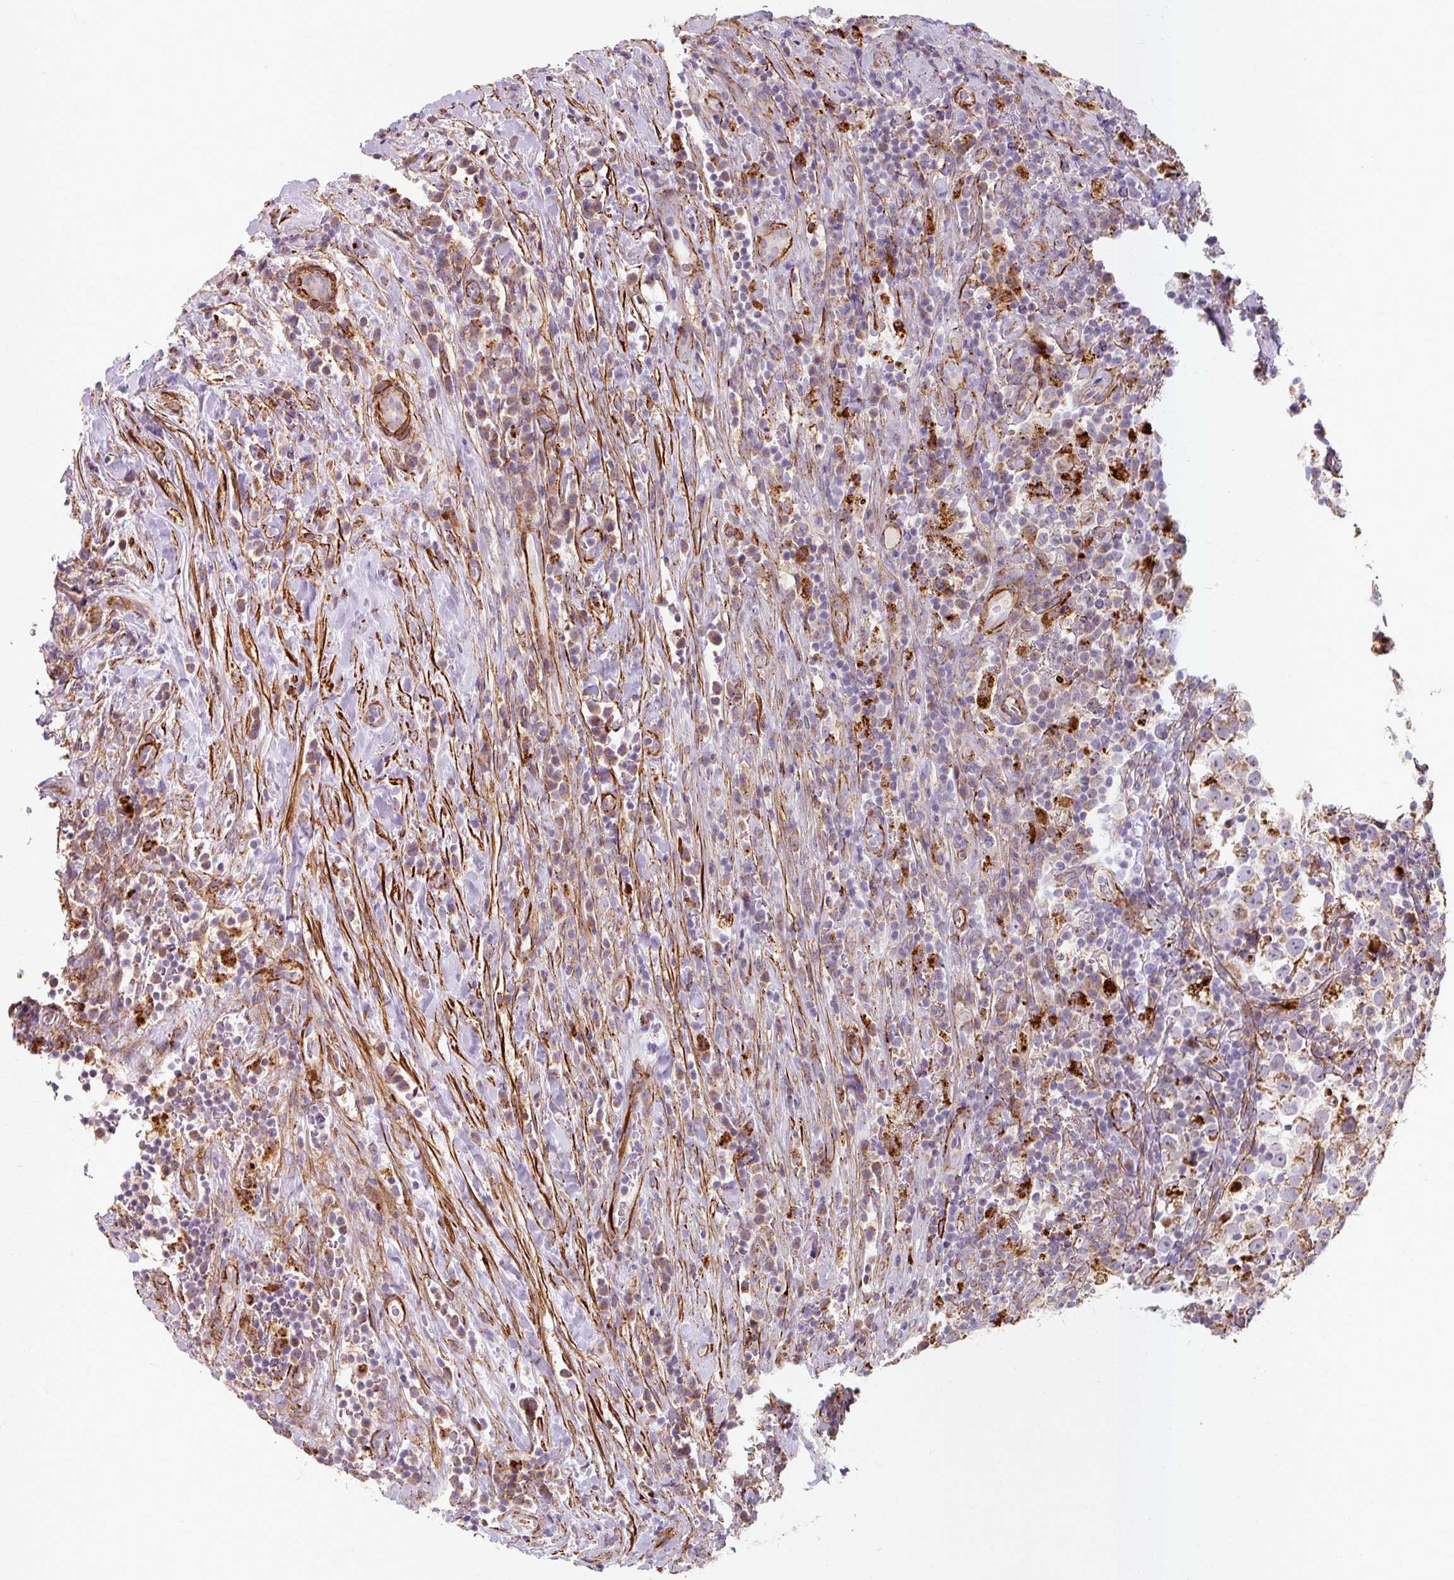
{"staining": {"intensity": "moderate", "quantity": "25%-75%", "location": "cytoplasmic/membranous"}, "tissue": "testis cancer", "cell_type": "Tumor cells", "image_type": "cancer", "snomed": [{"axis": "morphology", "description": "Normal tissue, NOS"}, {"axis": "morphology", "description": "Seminoma, NOS"}, {"axis": "topography", "description": "Testis"}], "caption": "This micrograph demonstrates immunohistochemistry staining of testis seminoma, with medium moderate cytoplasmic/membranous expression in approximately 25%-75% of tumor cells.", "gene": "MRPS5", "patient": {"sex": "male", "age": 43}}